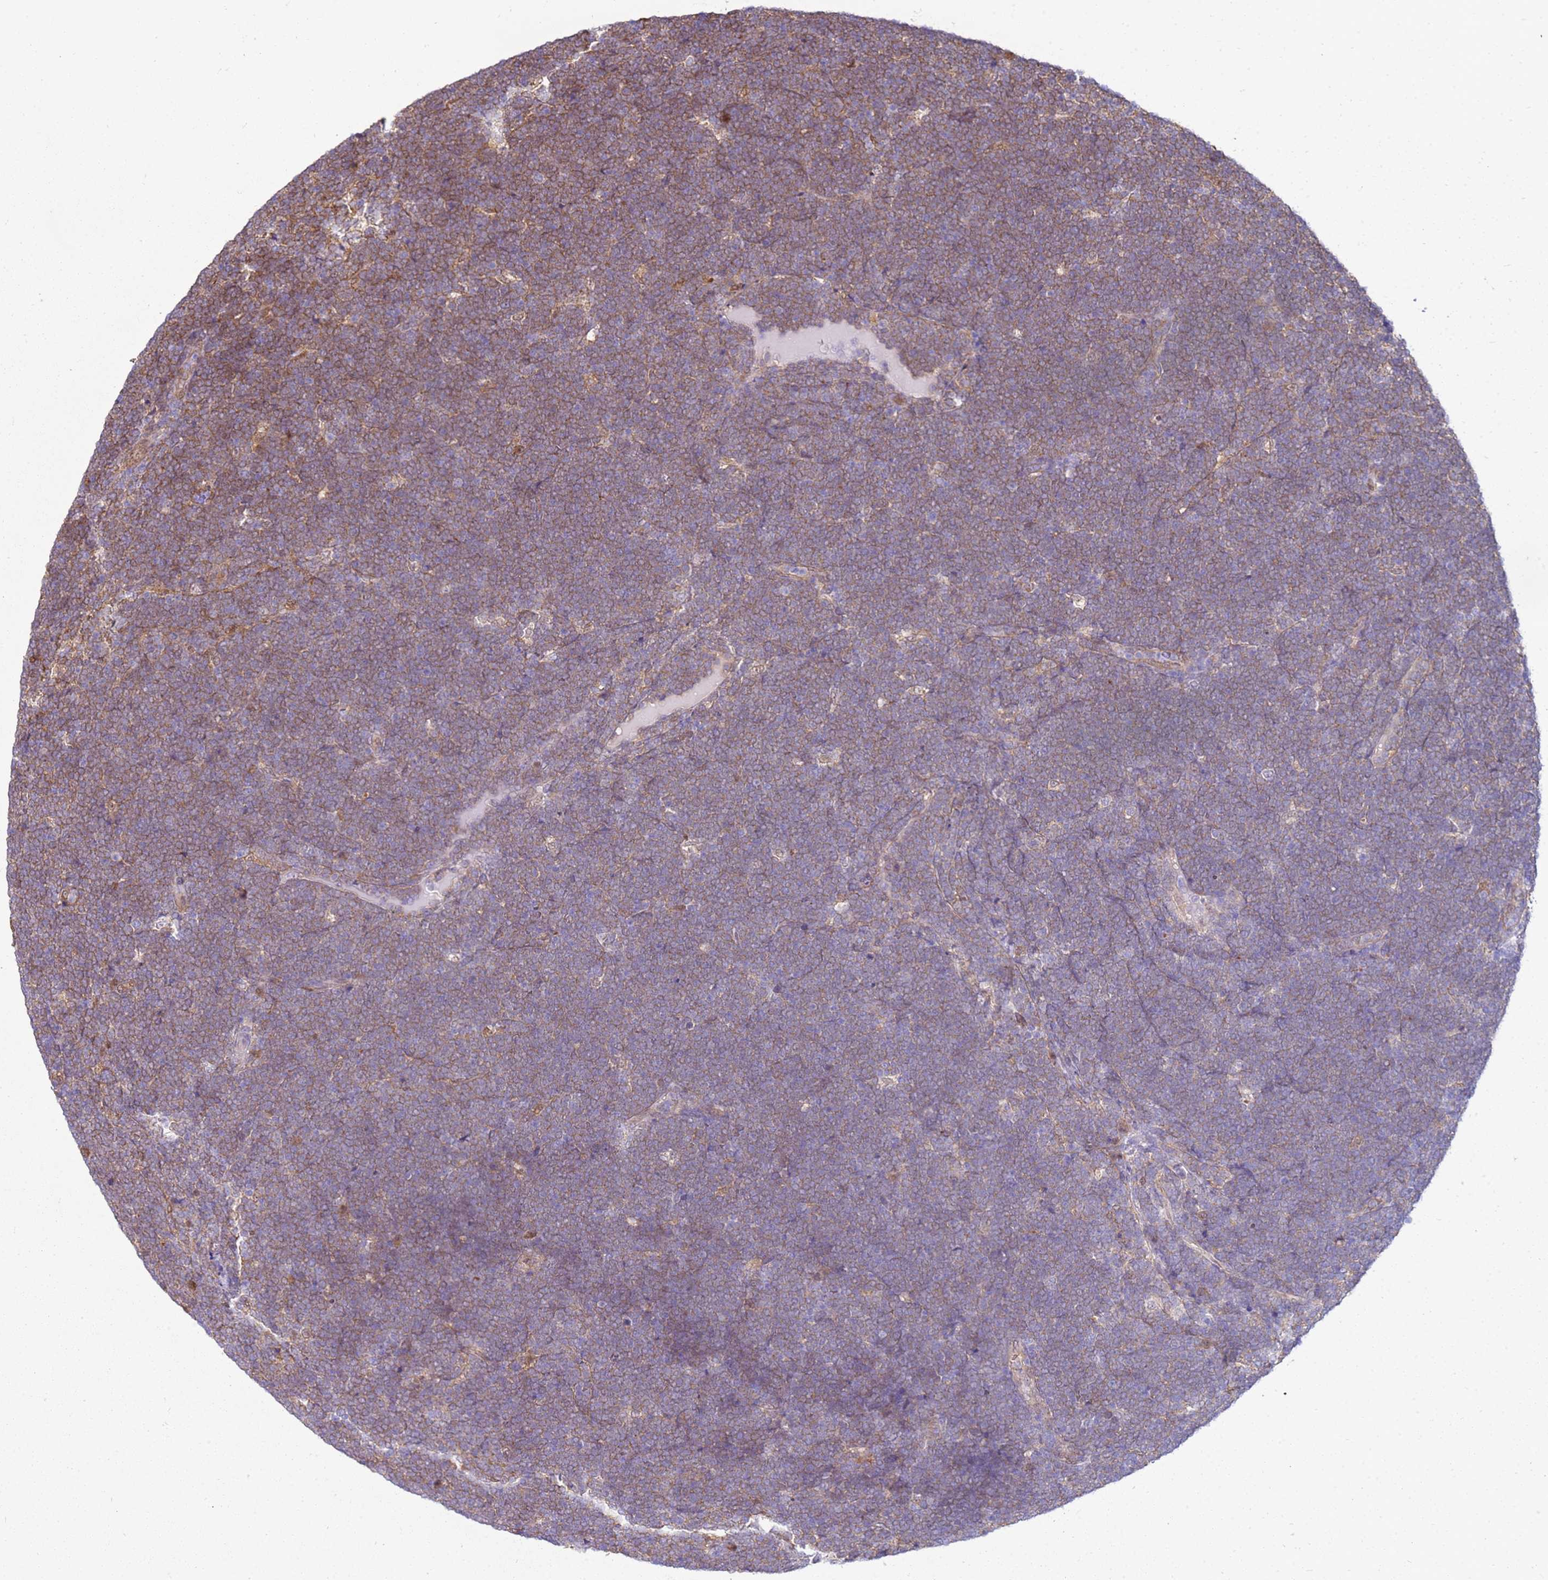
{"staining": {"intensity": "moderate", "quantity": "25%-75%", "location": "cytoplasmic/membranous"}, "tissue": "lymphoma", "cell_type": "Tumor cells", "image_type": "cancer", "snomed": [{"axis": "morphology", "description": "Malignant lymphoma, non-Hodgkin's type, High grade"}, {"axis": "topography", "description": "Lymph node"}], "caption": "This image displays IHC staining of high-grade malignant lymphoma, non-Hodgkin's type, with medium moderate cytoplasmic/membranous staining in approximately 25%-75% of tumor cells.", "gene": "YWHAE", "patient": {"sex": "male", "age": 13}}